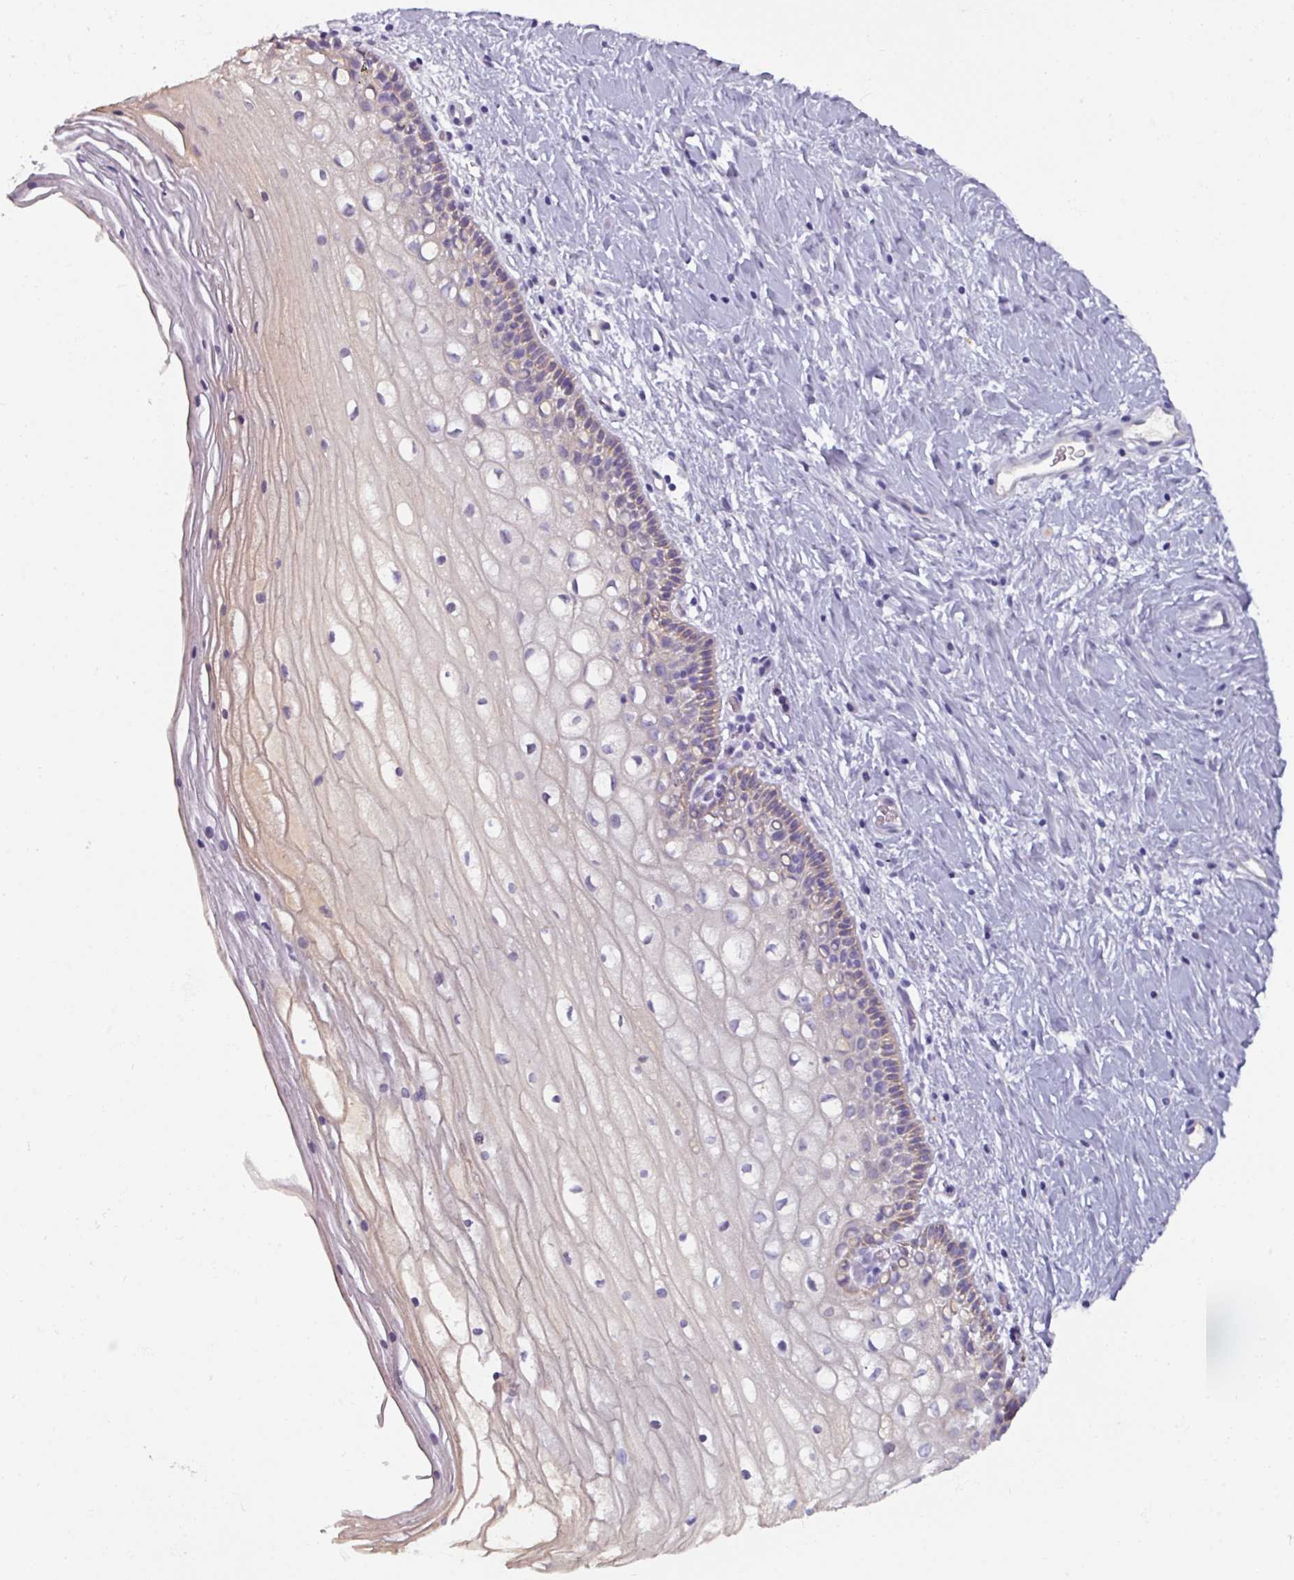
{"staining": {"intensity": "moderate", "quantity": "<25%", "location": "cytoplasmic/membranous"}, "tissue": "cervix", "cell_type": "Glandular cells", "image_type": "normal", "snomed": [{"axis": "morphology", "description": "Normal tissue, NOS"}, {"axis": "topography", "description": "Cervix"}], "caption": "Glandular cells reveal low levels of moderate cytoplasmic/membranous positivity in about <25% of cells in benign cervix.", "gene": "SPESP1", "patient": {"sex": "female", "age": 36}}